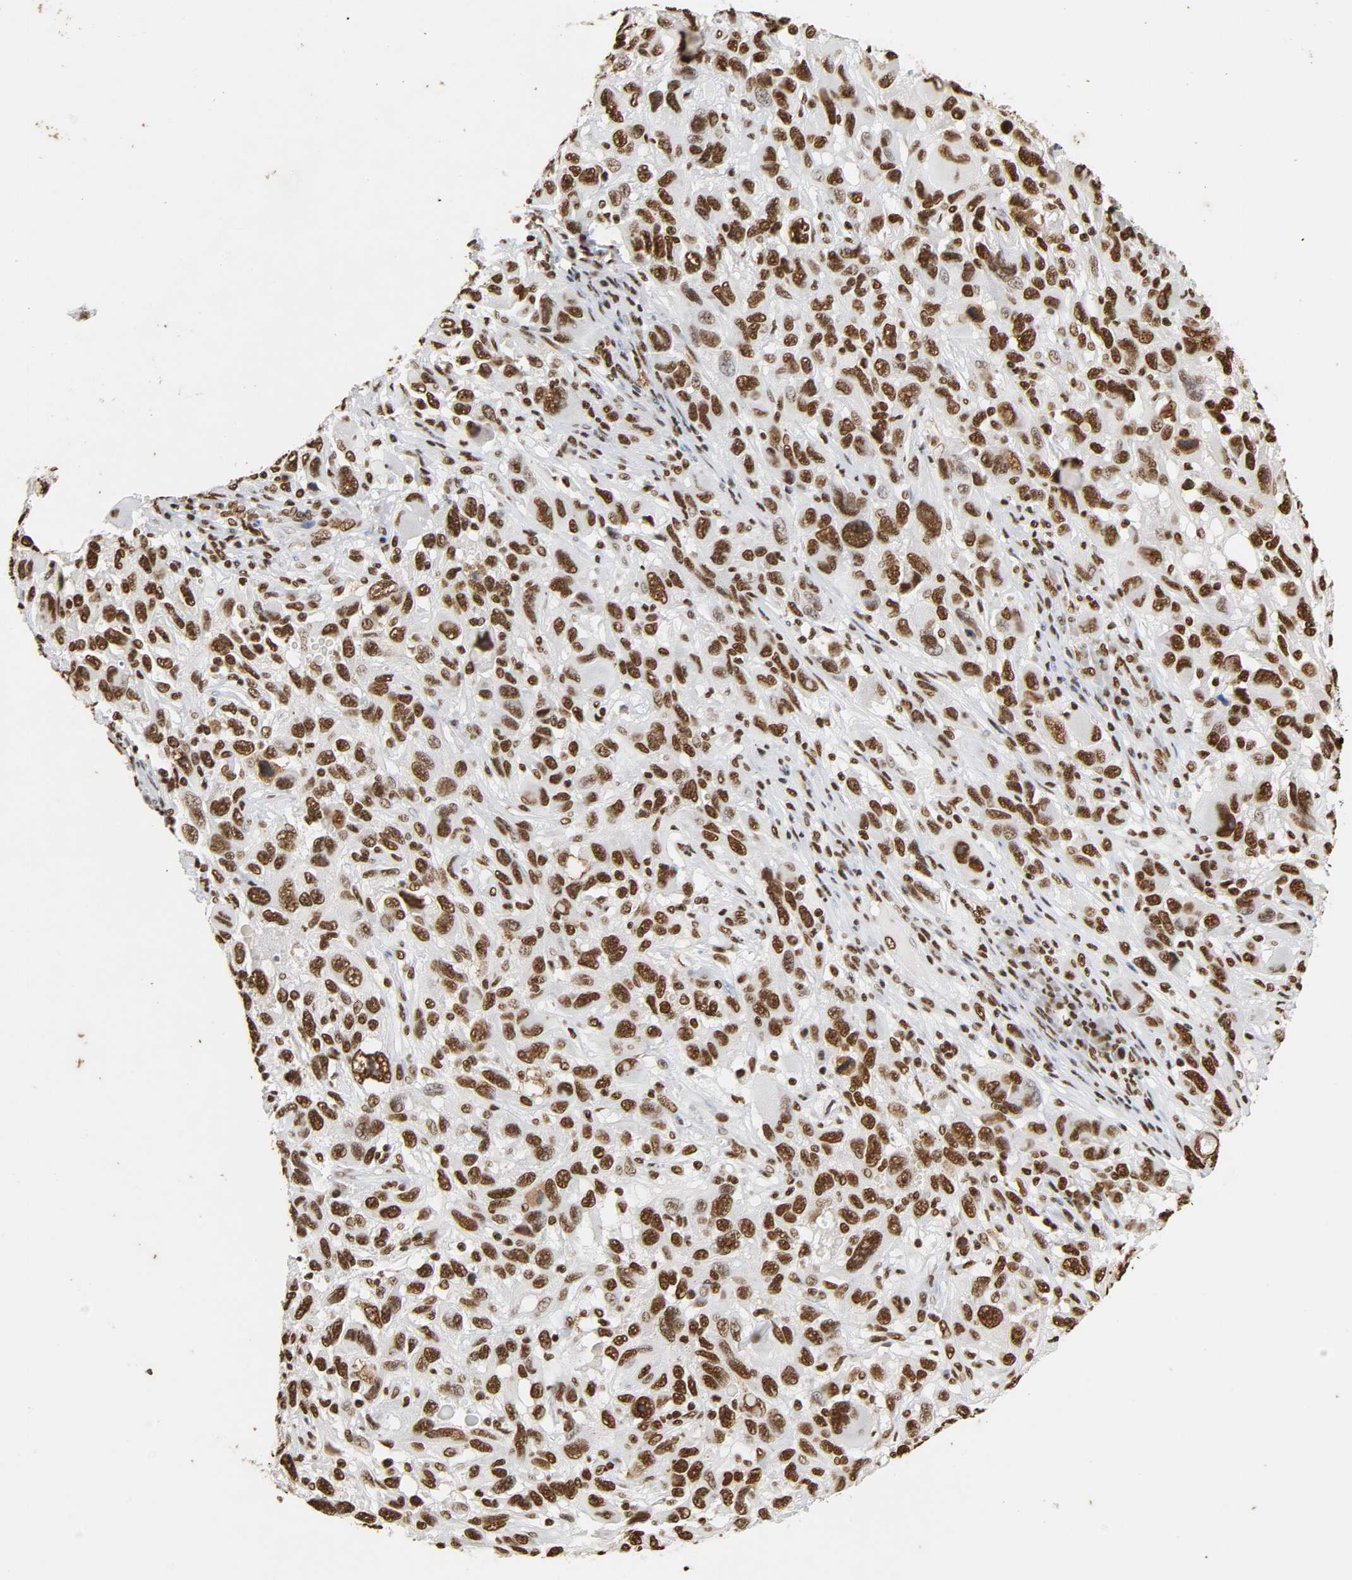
{"staining": {"intensity": "strong", "quantity": ">75%", "location": "nuclear"}, "tissue": "melanoma", "cell_type": "Tumor cells", "image_type": "cancer", "snomed": [{"axis": "morphology", "description": "Malignant melanoma, NOS"}, {"axis": "topography", "description": "Skin"}], "caption": "Protein staining of melanoma tissue demonstrates strong nuclear staining in approximately >75% of tumor cells. The staining is performed using DAB (3,3'-diaminobenzidine) brown chromogen to label protein expression. The nuclei are counter-stained blue using hematoxylin.", "gene": "HNRNPC", "patient": {"sex": "male", "age": 53}}